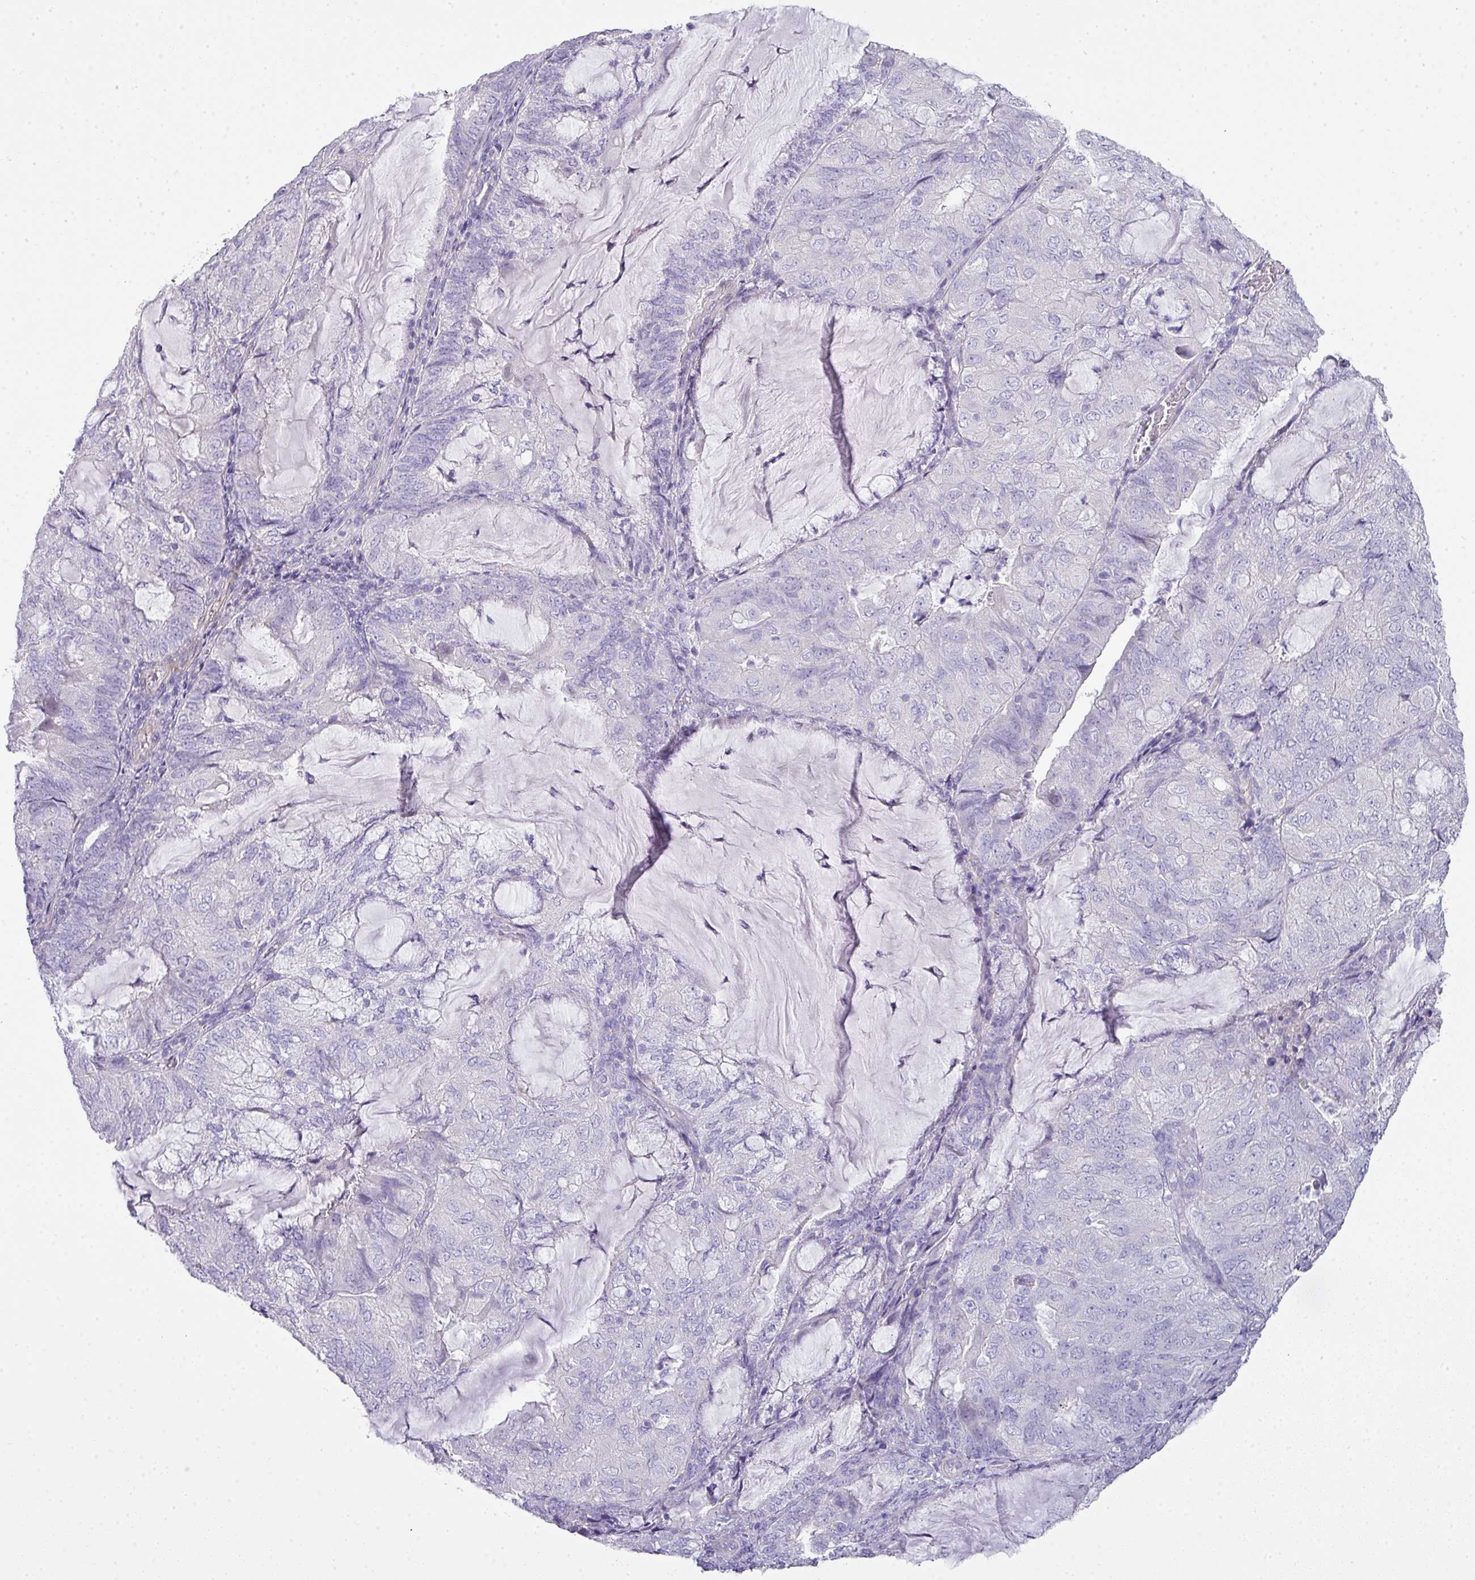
{"staining": {"intensity": "negative", "quantity": "none", "location": "none"}, "tissue": "endometrial cancer", "cell_type": "Tumor cells", "image_type": "cancer", "snomed": [{"axis": "morphology", "description": "Adenocarcinoma, NOS"}, {"axis": "topography", "description": "Endometrium"}], "caption": "Tumor cells show no significant positivity in endometrial cancer (adenocarcinoma).", "gene": "GLI4", "patient": {"sex": "female", "age": 81}}